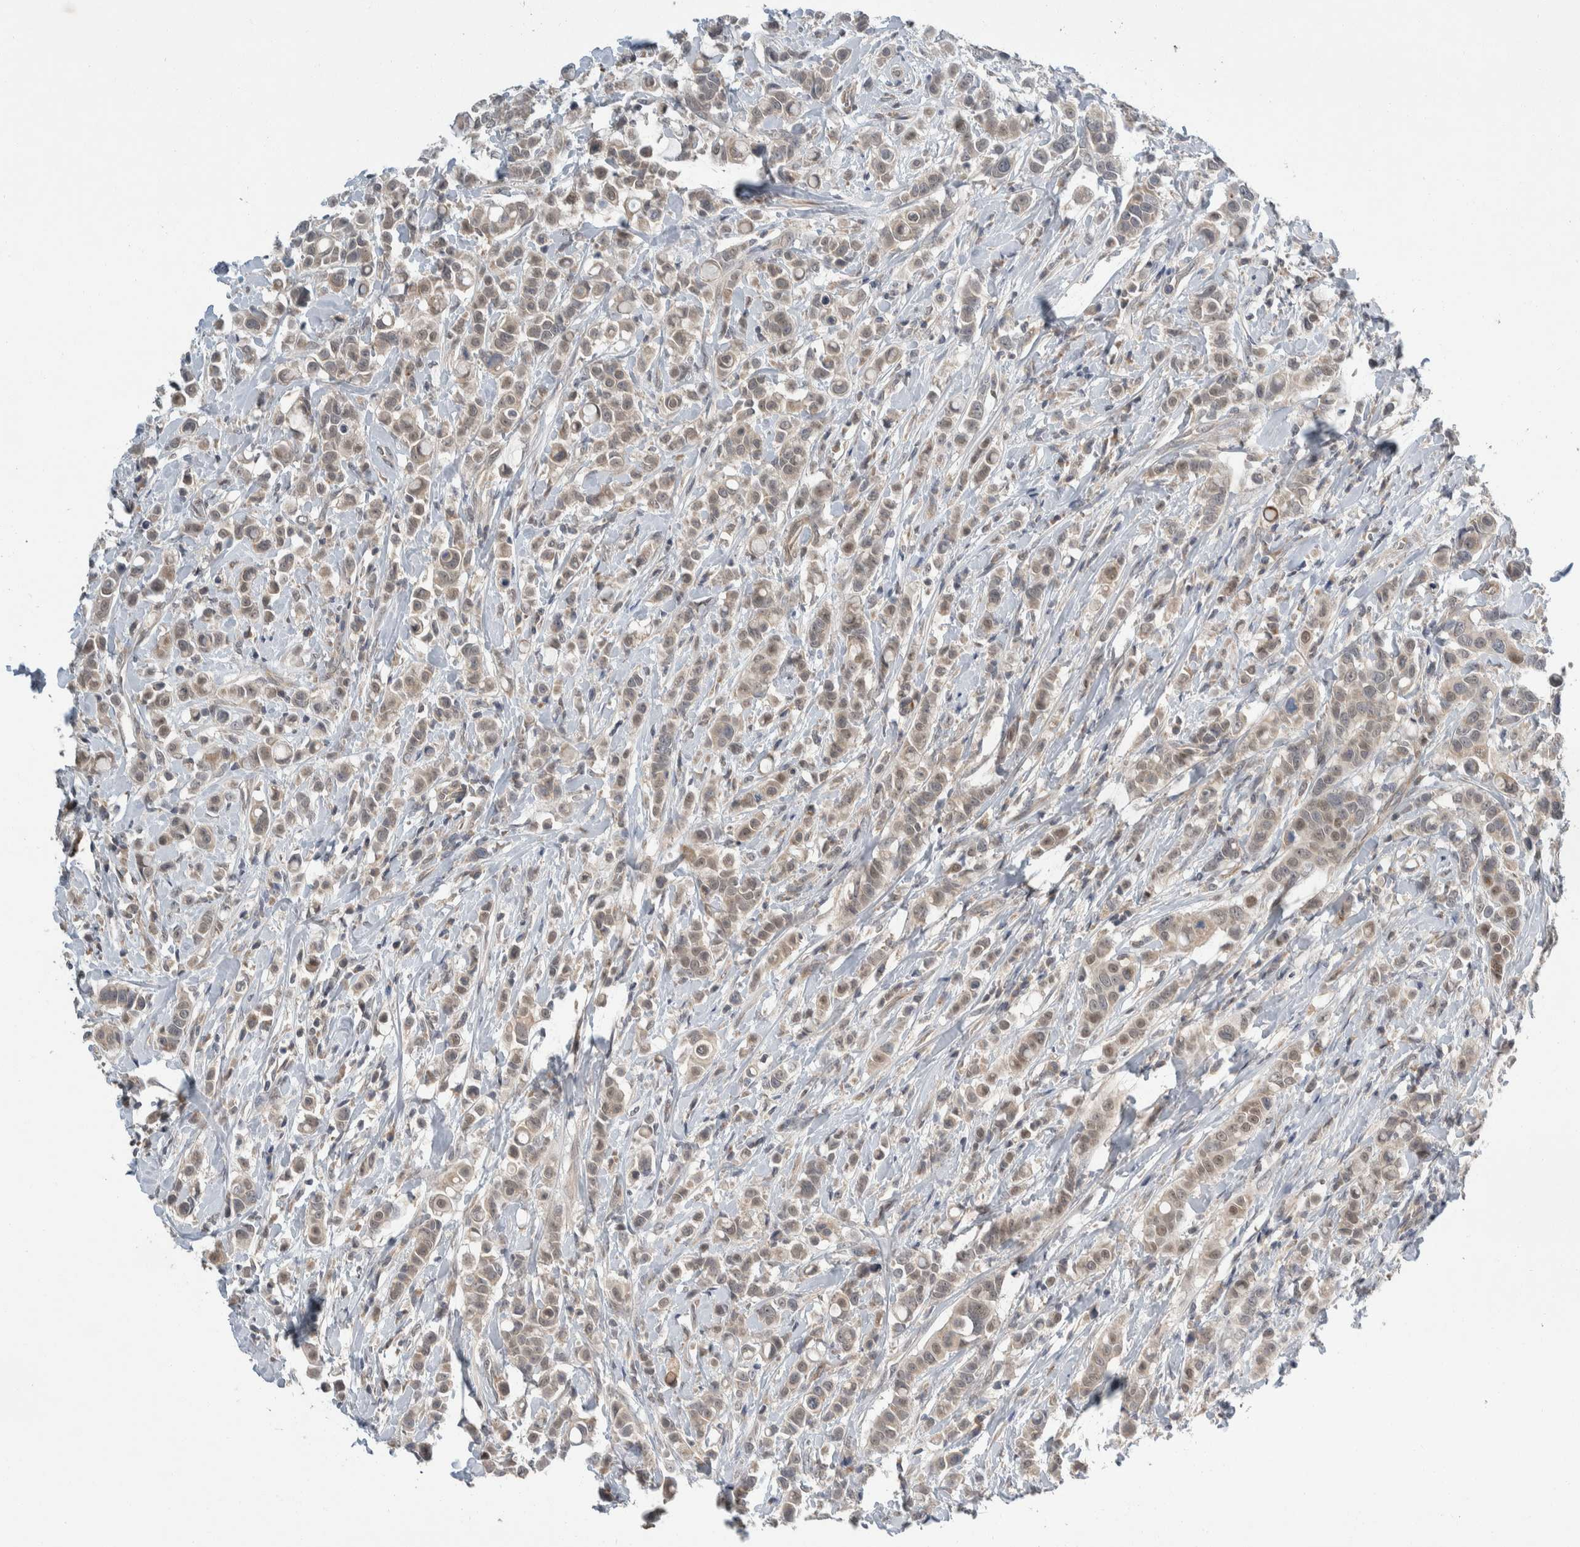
{"staining": {"intensity": "weak", "quantity": "25%-75%", "location": "cytoplasmic/membranous"}, "tissue": "breast cancer", "cell_type": "Tumor cells", "image_type": "cancer", "snomed": [{"axis": "morphology", "description": "Duct carcinoma"}, {"axis": "topography", "description": "Breast"}], "caption": "Weak cytoplasmic/membranous protein positivity is present in about 25%-75% of tumor cells in intraductal carcinoma (breast).", "gene": "SHPK", "patient": {"sex": "female", "age": 27}}